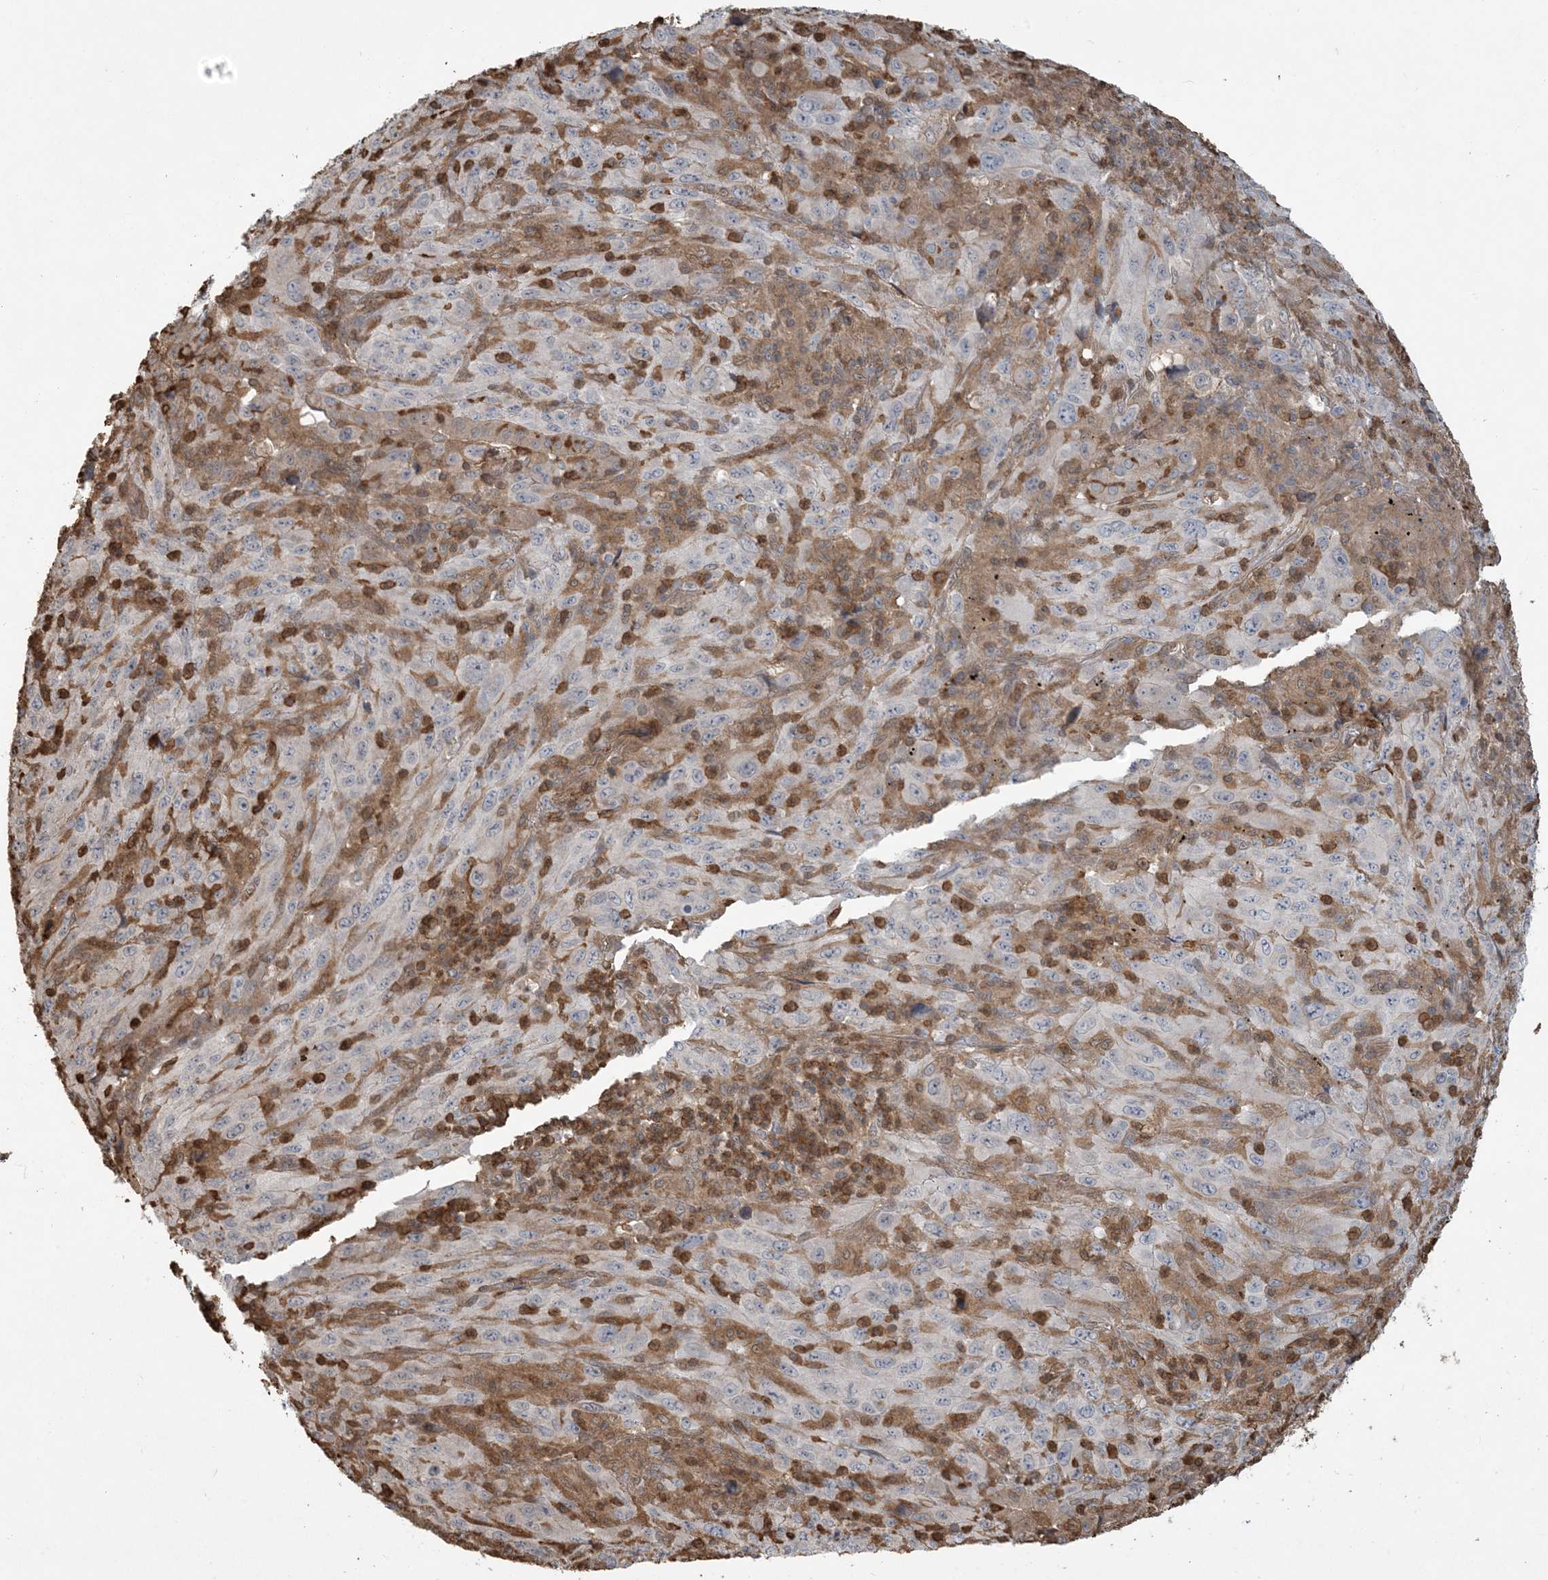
{"staining": {"intensity": "negative", "quantity": "none", "location": "none"}, "tissue": "melanoma", "cell_type": "Tumor cells", "image_type": "cancer", "snomed": [{"axis": "morphology", "description": "Malignant melanoma, Metastatic site"}, {"axis": "topography", "description": "Skin"}], "caption": "This micrograph is of melanoma stained with immunohistochemistry to label a protein in brown with the nuclei are counter-stained blue. There is no staining in tumor cells.", "gene": "TMSB4X", "patient": {"sex": "female", "age": 56}}